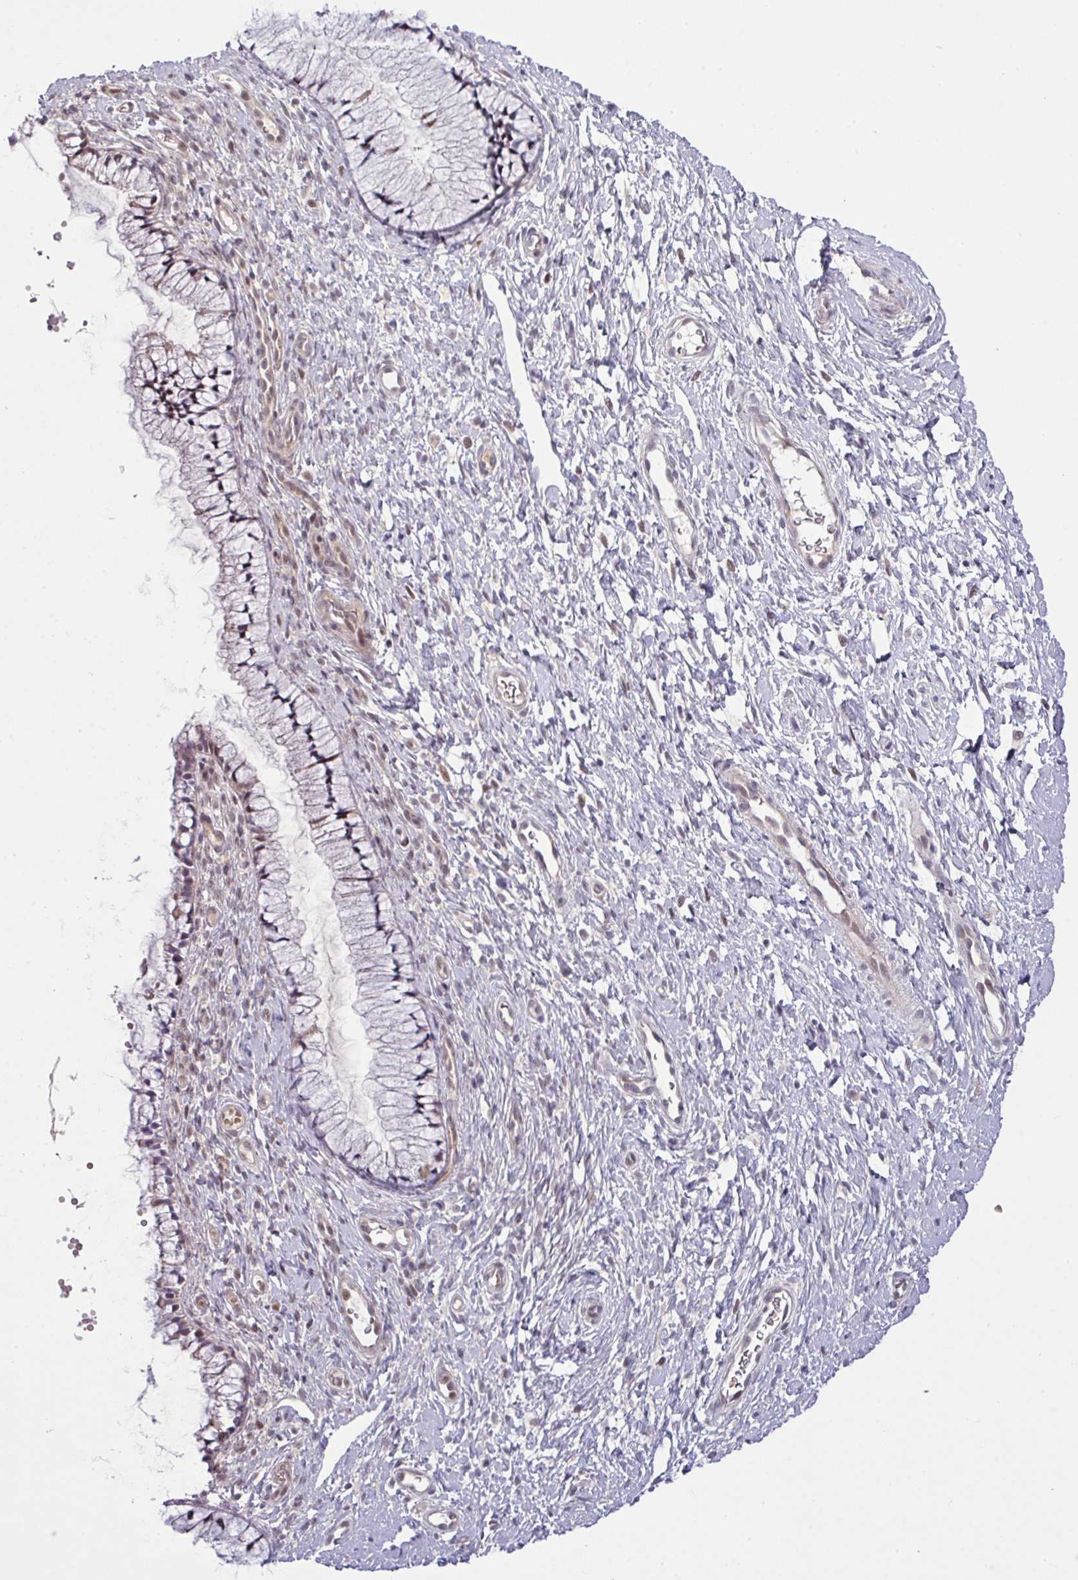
{"staining": {"intensity": "weak", "quantity": "<25%", "location": "cytoplasmic/membranous"}, "tissue": "cervix", "cell_type": "Glandular cells", "image_type": "normal", "snomed": [{"axis": "morphology", "description": "Normal tissue, NOS"}, {"axis": "topography", "description": "Cervix"}], "caption": "A micrograph of cervix stained for a protein shows no brown staining in glandular cells. (DAB immunohistochemistry visualized using brightfield microscopy, high magnification).", "gene": "STAT5A", "patient": {"sex": "female", "age": 36}}